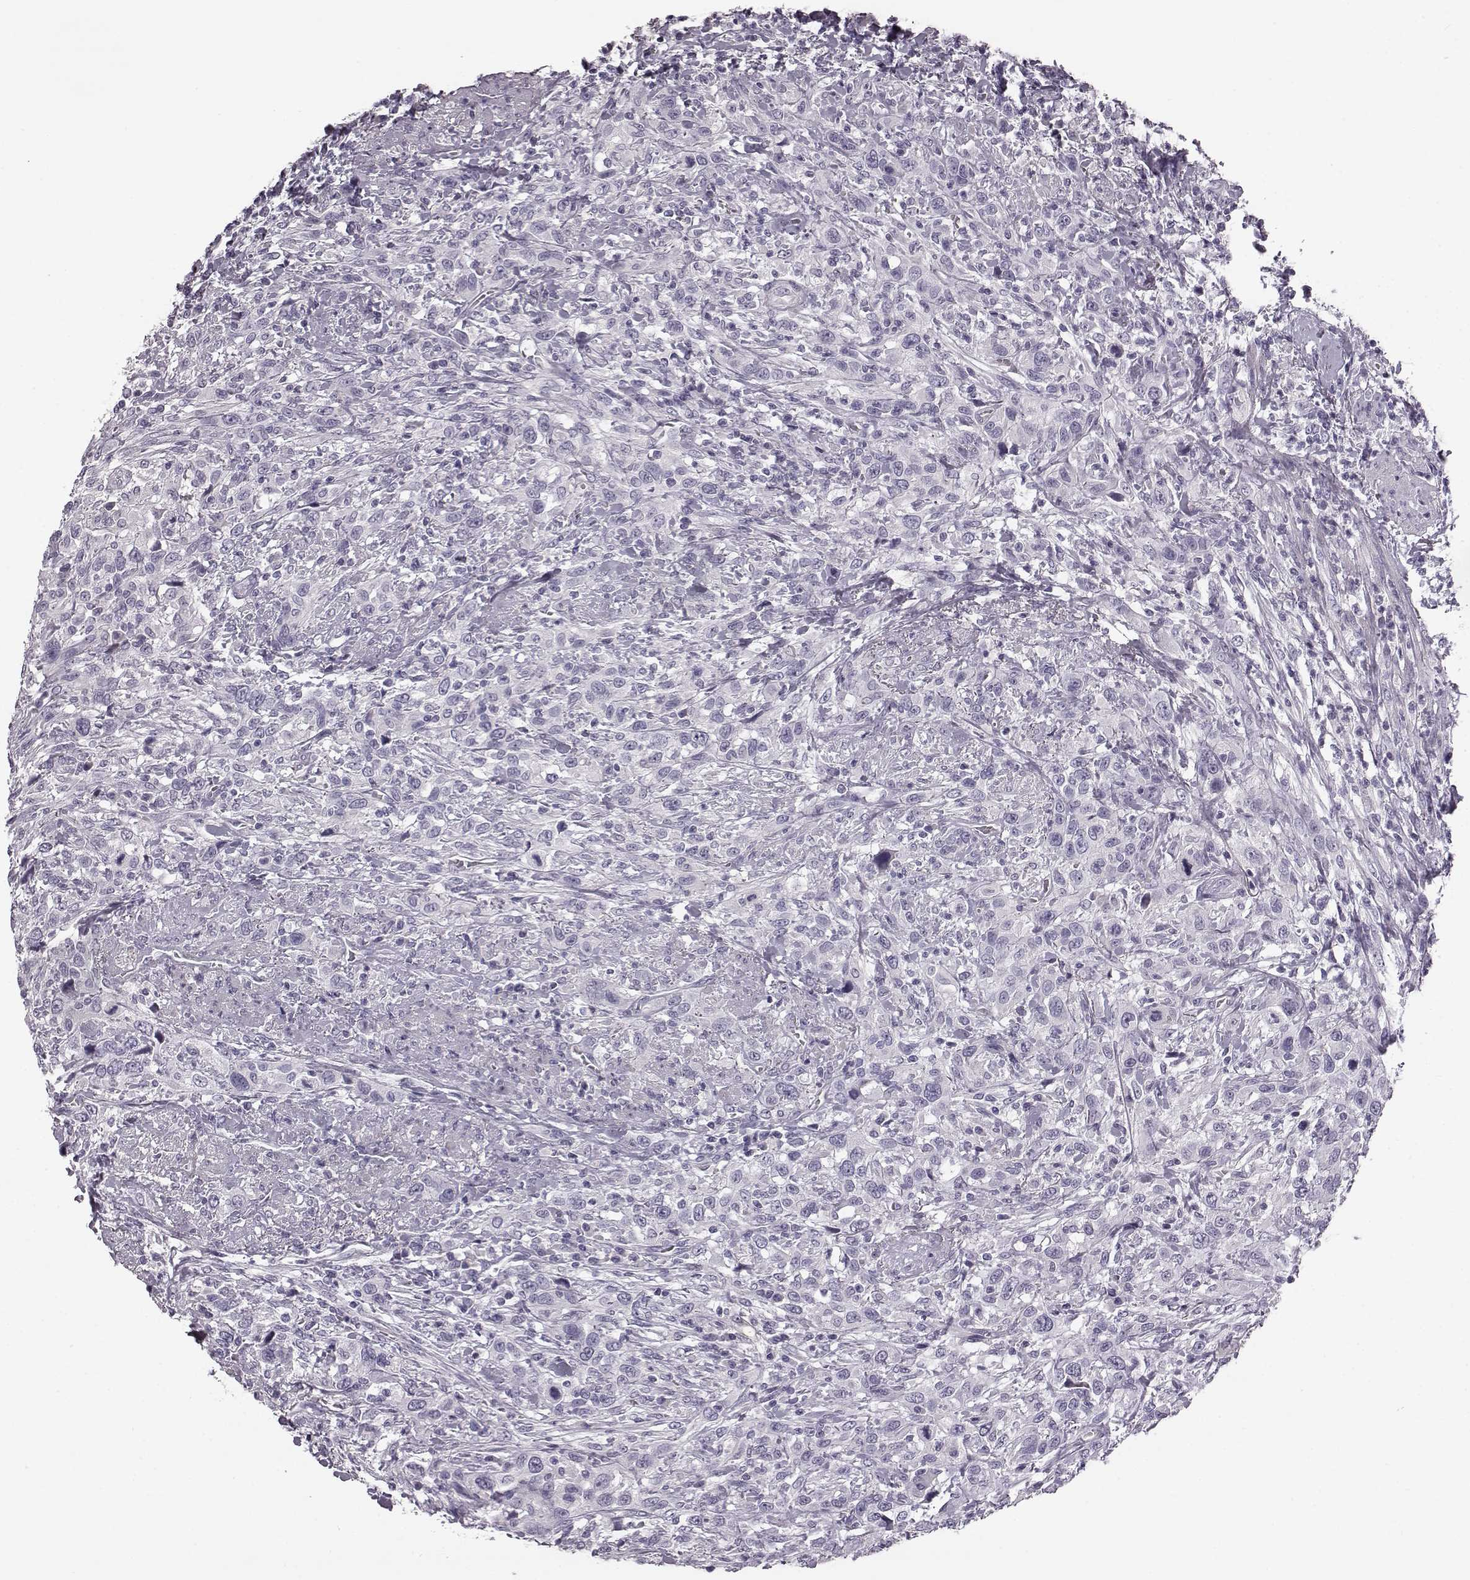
{"staining": {"intensity": "negative", "quantity": "none", "location": "none"}, "tissue": "urothelial cancer", "cell_type": "Tumor cells", "image_type": "cancer", "snomed": [{"axis": "morphology", "description": "Urothelial carcinoma, NOS"}, {"axis": "morphology", "description": "Urothelial carcinoma, High grade"}, {"axis": "topography", "description": "Urinary bladder"}], "caption": "A high-resolution micrograph shows immunohistochemistry (IHC) staining of urothelial cancer, which displays no significant expression in tumor cells.", "gene": "ODAD4", "patient": {"sex": "female", "age": 64}}